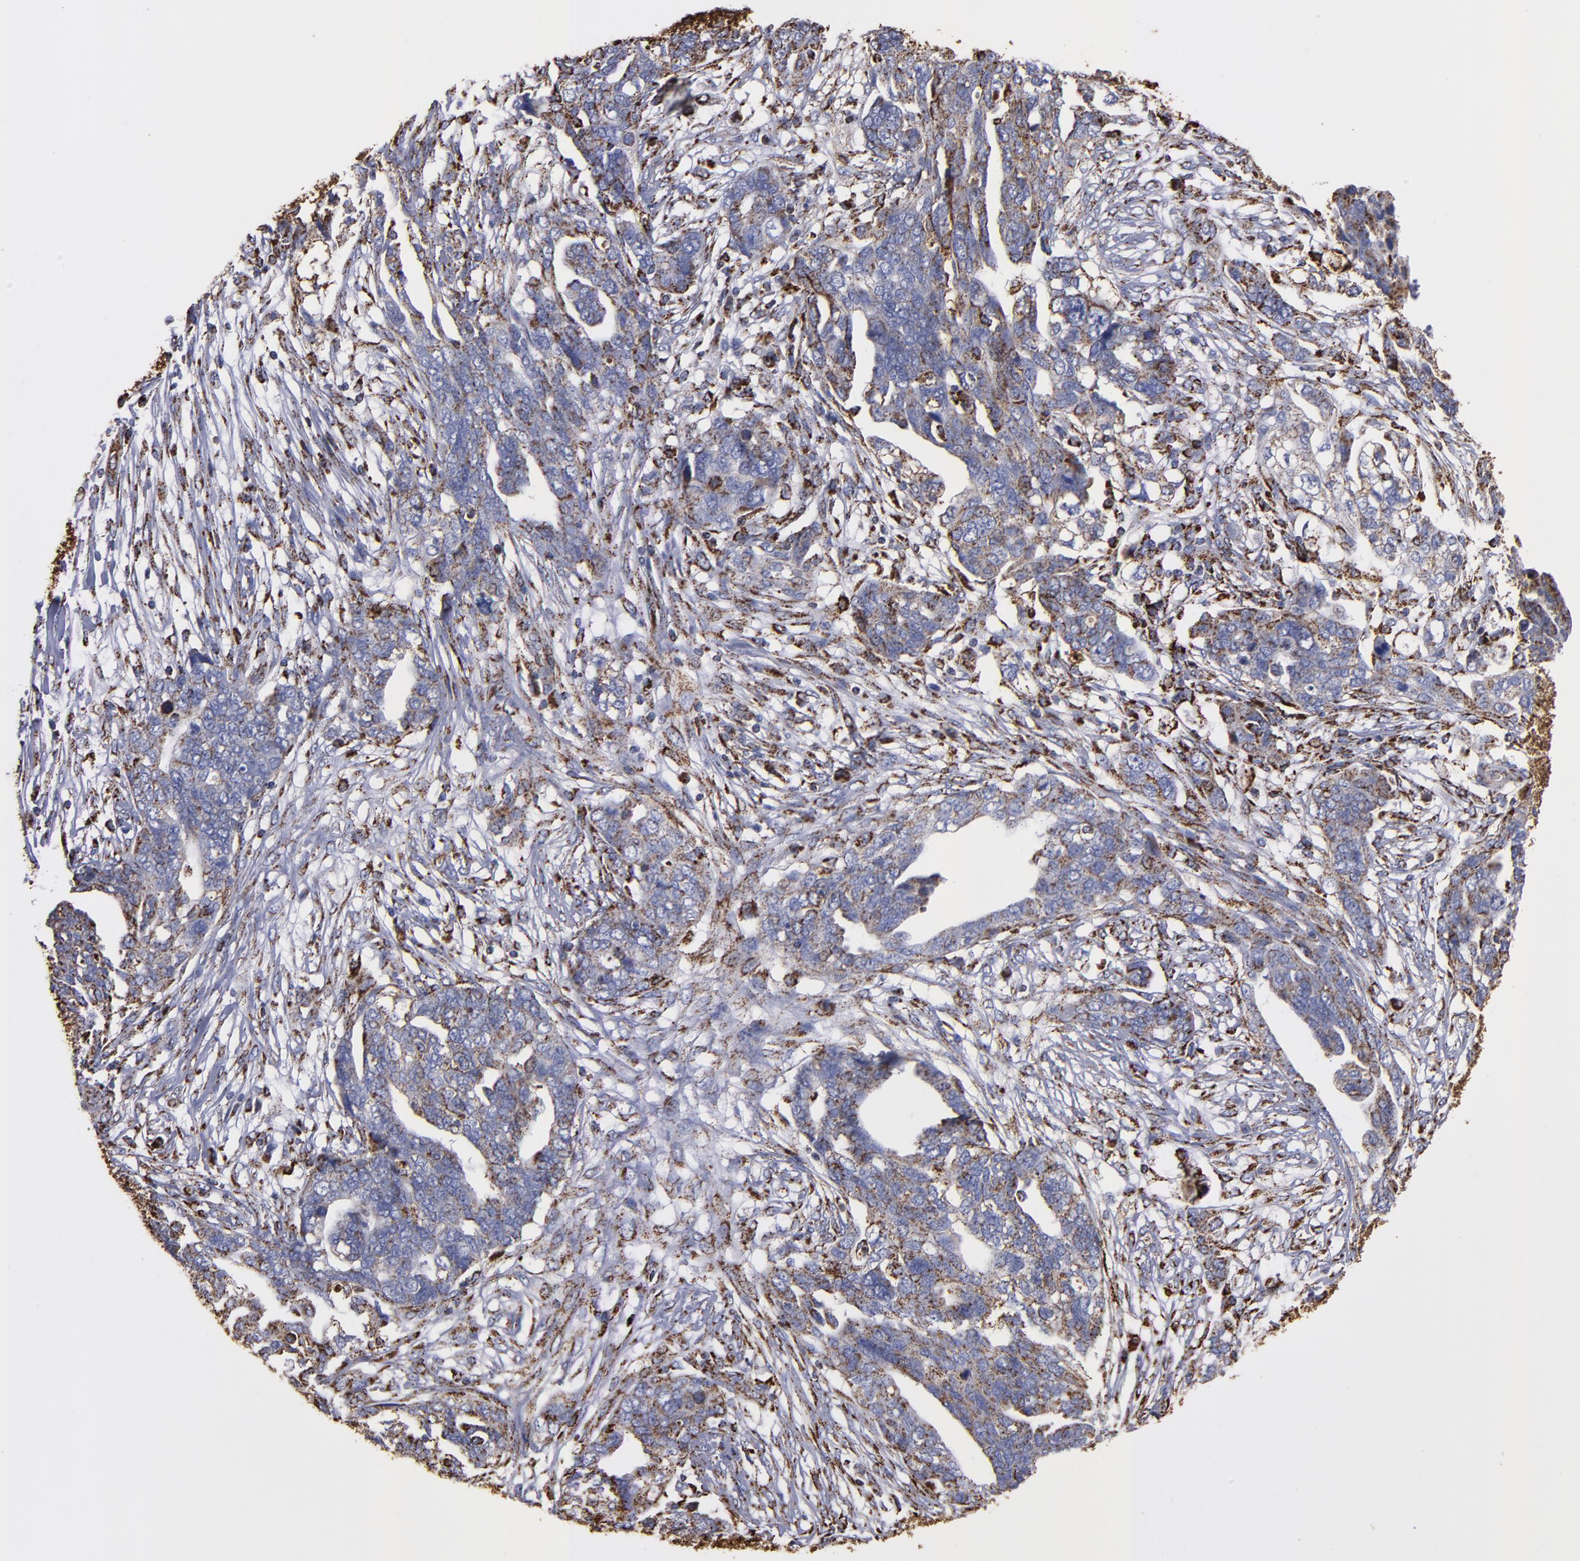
{"staining": {"intensity": "strong", "quantity": "25%-75%", "location": "cytoplasmic/membranous"}, "tissue": "ovarian cancer", "cell_type": "Tumor cells", "image_type": "cancer", "snomed": [{"axis": "morphology", "description": "Normal tissue, NOS"}, {"axis": "morphology", "description": "Cystadenocarcinoma, serous, NOS"}, {"axis": "topography", "description": "Fallopian tube"}, {"axis": "topography", "description": "Ovary"}], "caption": "This is an image of IHC staining of ovarian cancer, which shows strong expression in the cytoplasmic/membranous of tumor cells.", "gene": "SOD2", "patient": {"sex": "female", "age": 56}}